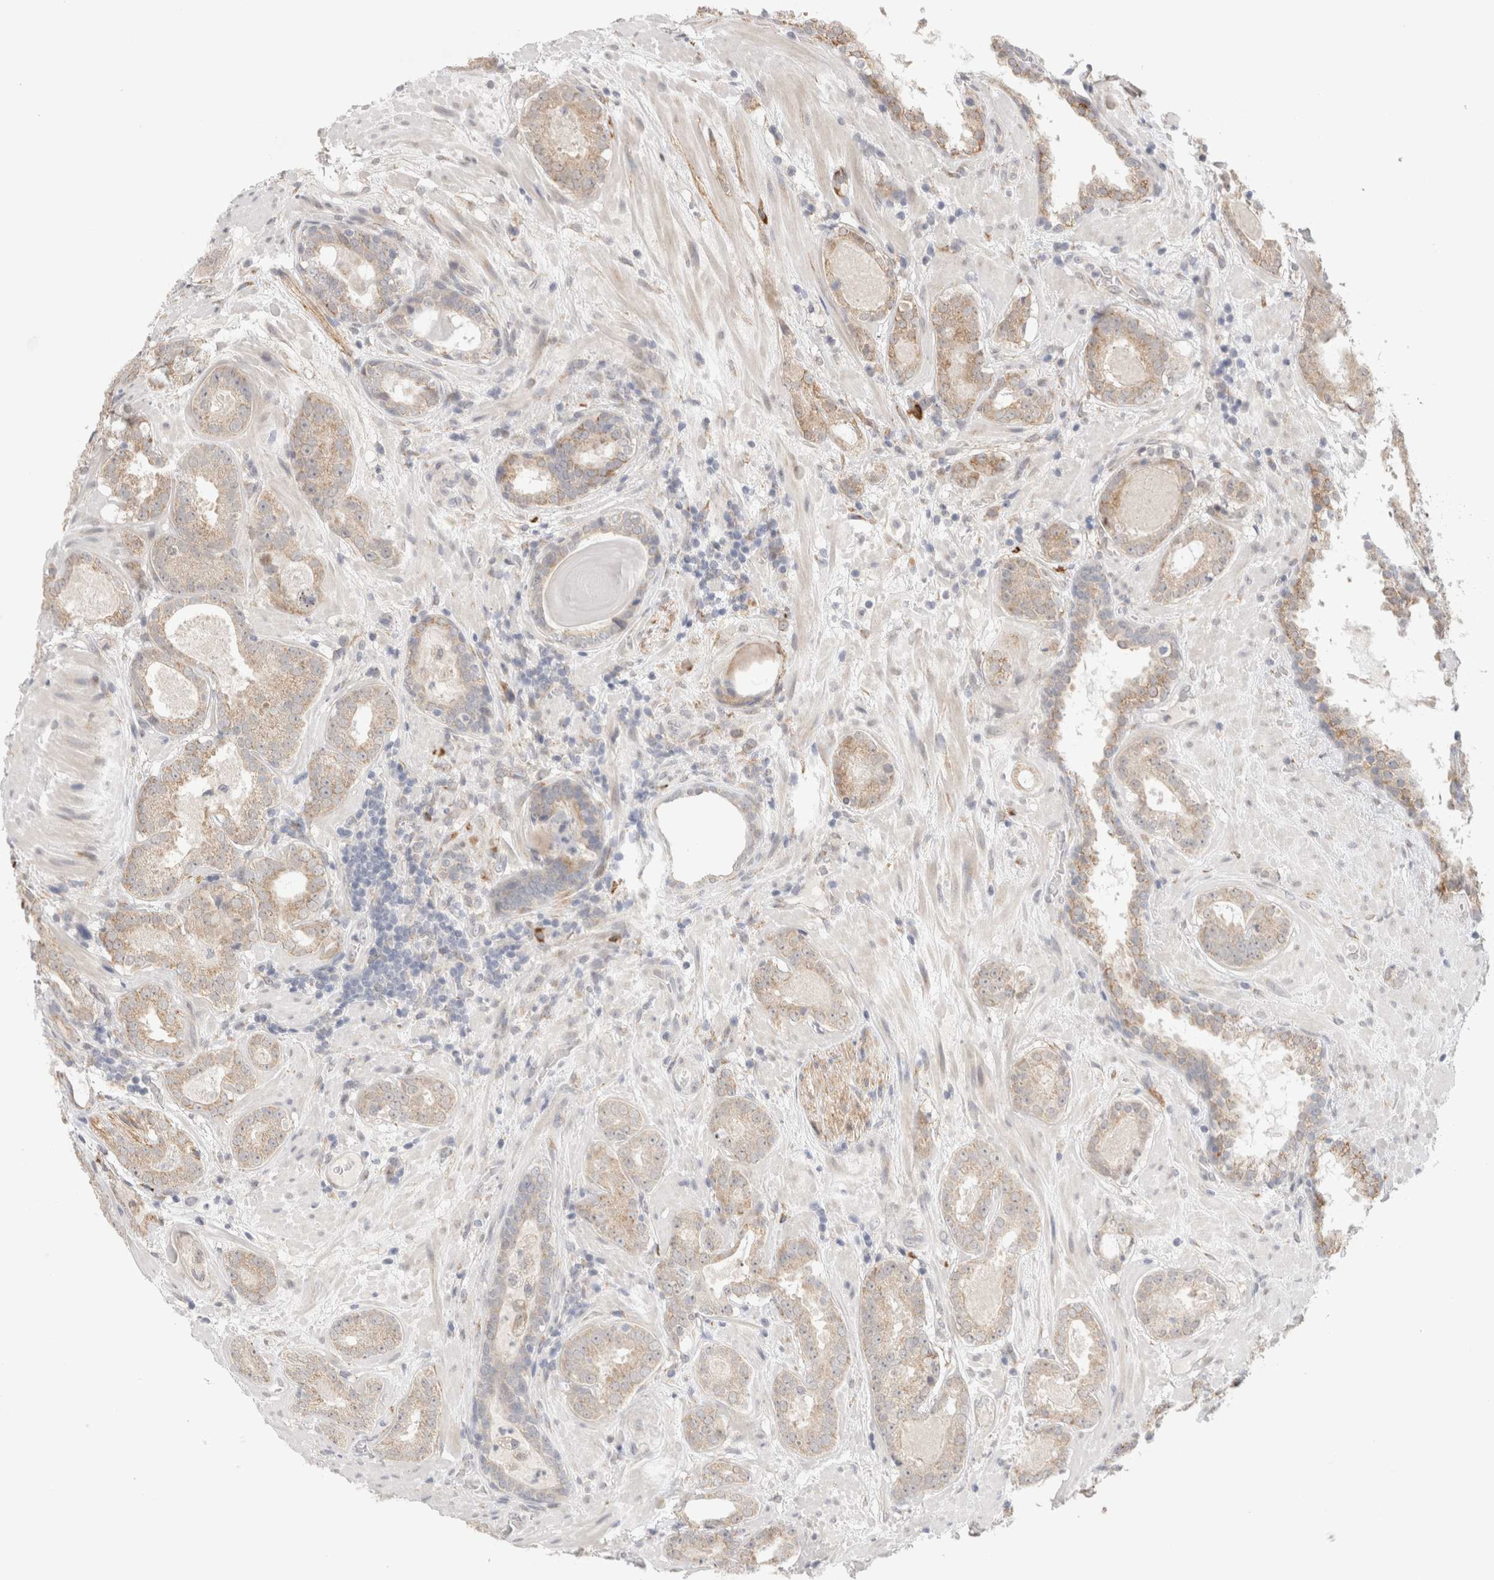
{"staining": {"intensity": "moderate", "quantity": "25%-75%", "location": "cytoplasmic/membranous"}, "tissue": "prostate cancer", "cell_type": "Tumor cells", "image_type": "cancer", "snomed": [{"axis": "morphology", "description": "Adenocarcinoma, Low grade"}, {"axis": "topography", "description": "Prostate"}], "caption": "An image showing moderate cytoplasmic/membranous expression in approximately 25%-75% of tumor cells in adenocarcinoma (low-grade) (prostate), as visualized by brown immunohistochemical staining.", "gene": "HDLBP", "patient": {"sex": "male", "age": 69}}